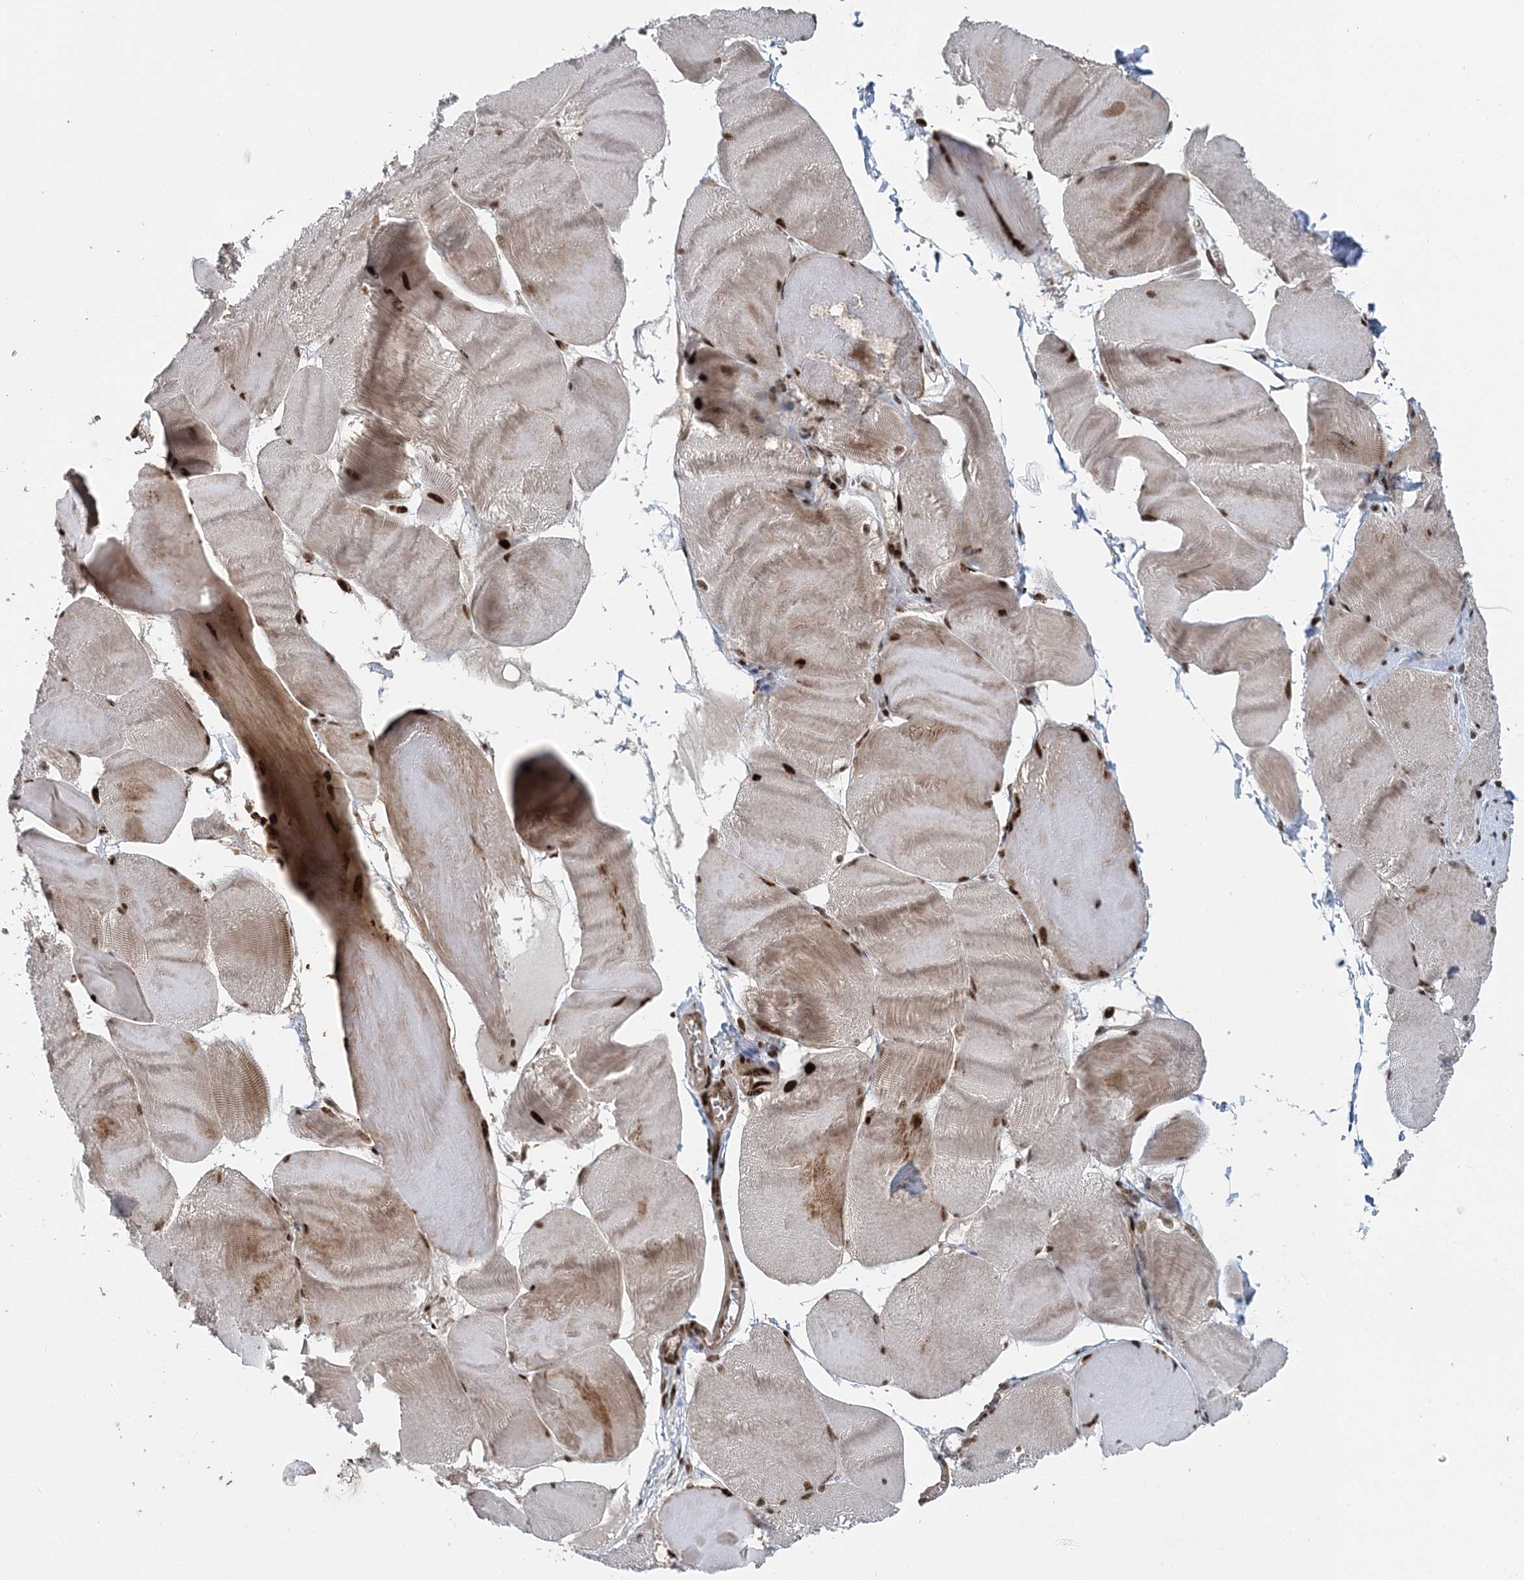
{"staining": {"intensity": "strong", "quantity": ">75%", "location": "cytoplasmic/membranous,nuclear"}, "tissue": "skeletal muscle", "cell_type": "Myocytes", "image_type": "normal", "snomed": [{"axis": "morphology", "description": "Normal tissue, NOS"}, {"axis": "morphology", "description": "Basal cell carcinoma"}, {"axis": "topography", "description": "Skeletal muscle"}], "caption": "Human skeletal muscle stained for a protein (brown) demonstrates strong cytoplasmic/membranous,nuclear positive positivity in about >75% of myocytes.", "gene": "CWC22", "patient": {"sex": "female", "age": 64}}